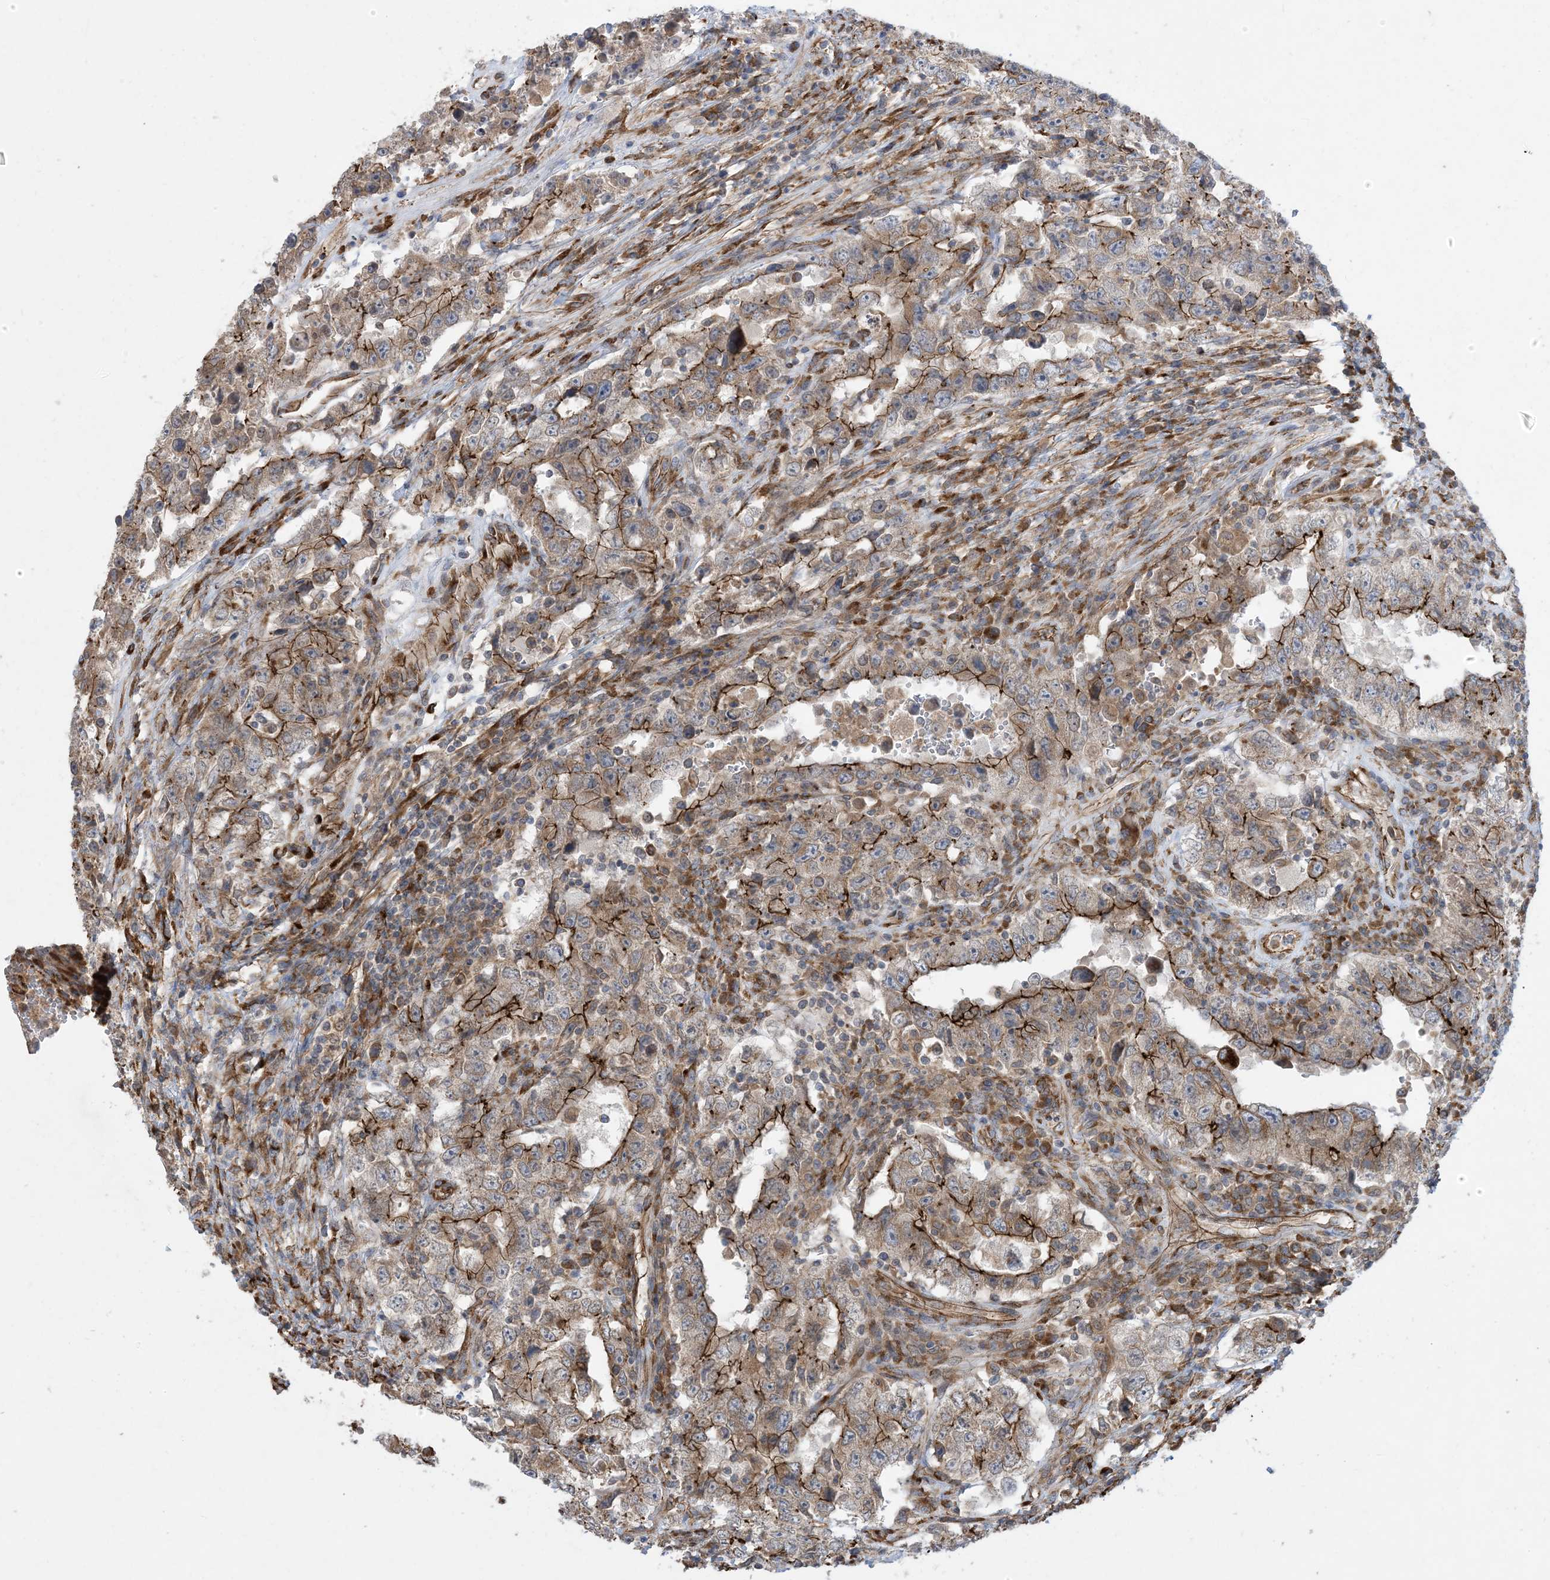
{"staining": {"intensity": "strong", "quantity": "25%-75%", "location": "cytoplasmic/membranous"}, "tissue": "testis cancer", "cell_type": "Tumor cells", "image_type": "cancer", "snomed": [{"axis": "morphology", "description": "Carcinoma, Embryonal, NOS"}, {"axis": "topography", "description": "Testis"}], "caption": "A high amount of strong cytoplasmic/membranous expression is appreciated in about 25%-75% of tumor cells in embryonal carcinoma (testis) tissue.", "gene": "OTOP1", "patient": {"sex": "male", "age": 26}}